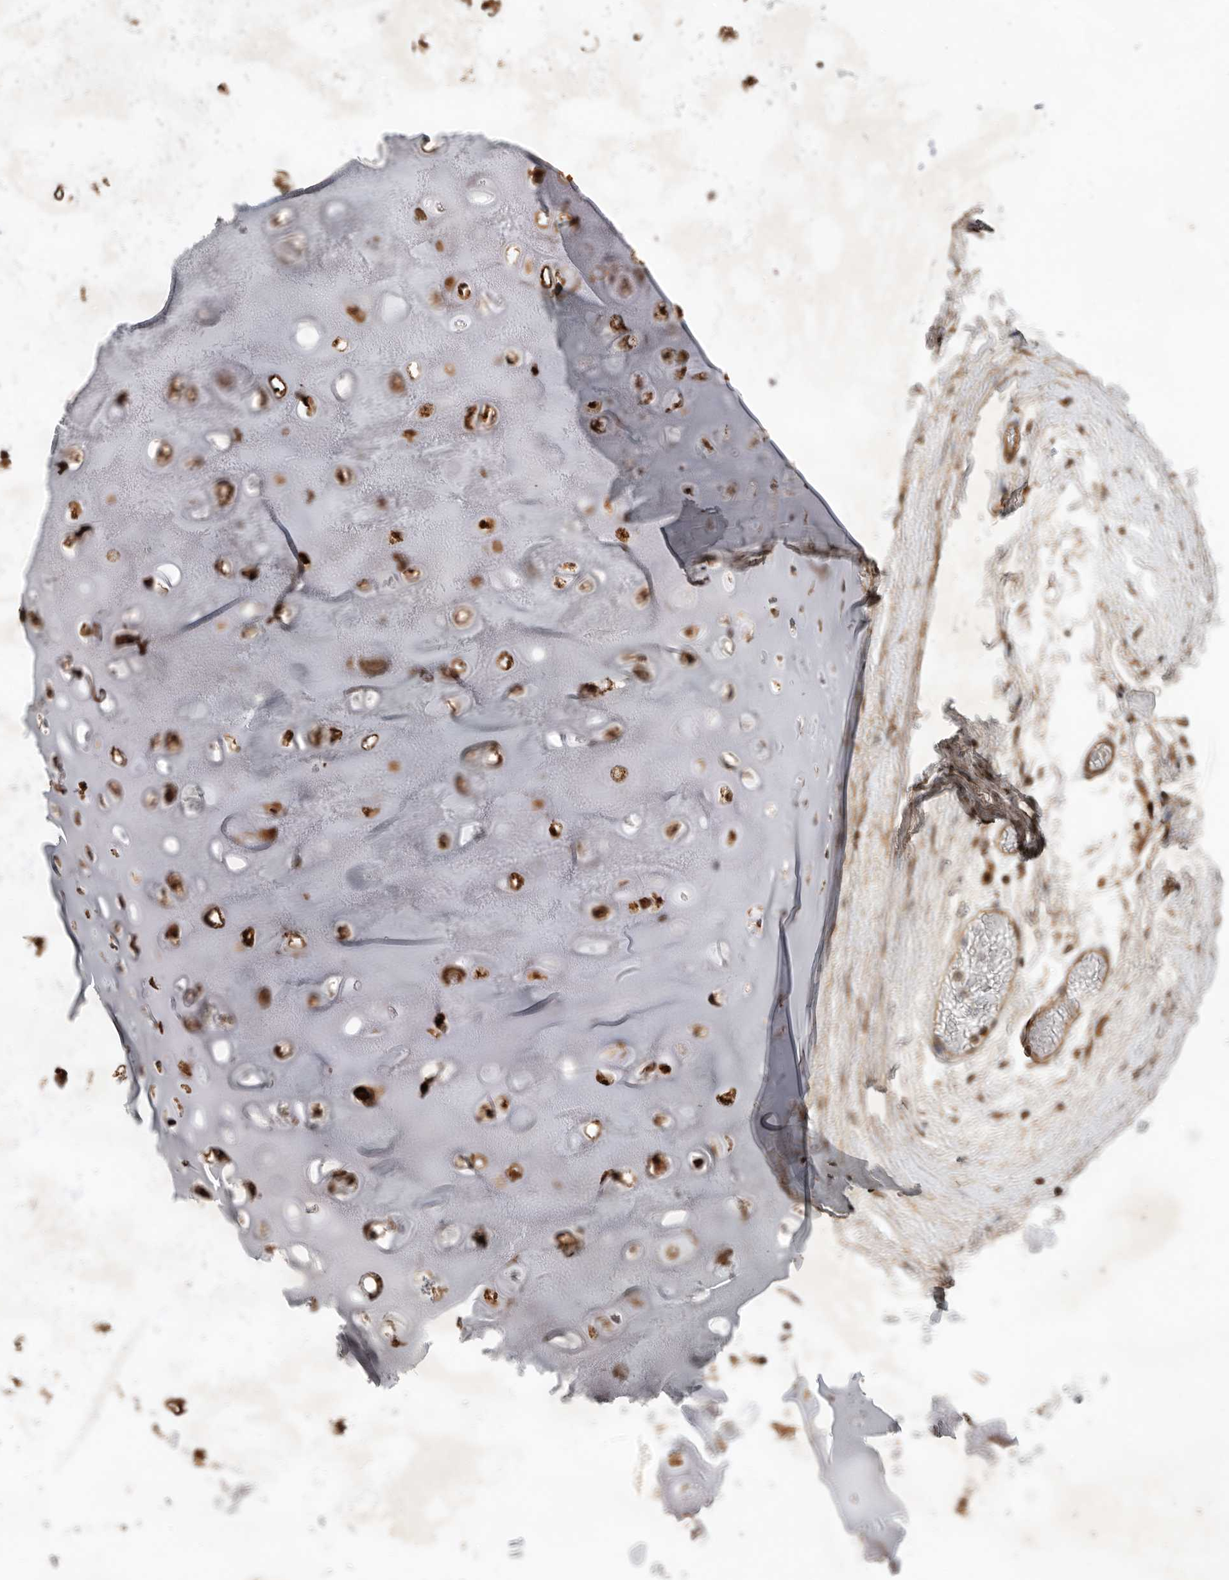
{"staining": {"intensity": "strong", "quantity": ">75%", "location": "cytoplasmic/membranous"}, "tissue": "adipose tissue", "cell_type": "Adipocytes", "image_type": "normal", "snomed": [{"axis": "morphology", "description": "Normal tissue, NOS"}, {"axis": "topography", "description": "Cartilage tissue"}, {"axis": "topography", "description": "Lung"}], "caption": "Normal adipose tissue demonstrates strong cytoplasmic/membranous positivity in approximately >75% of adipocytes, visualized by immunohistochemistry.", "gene": "DPH7", "patient": {"sex": "female", "age": 77}}